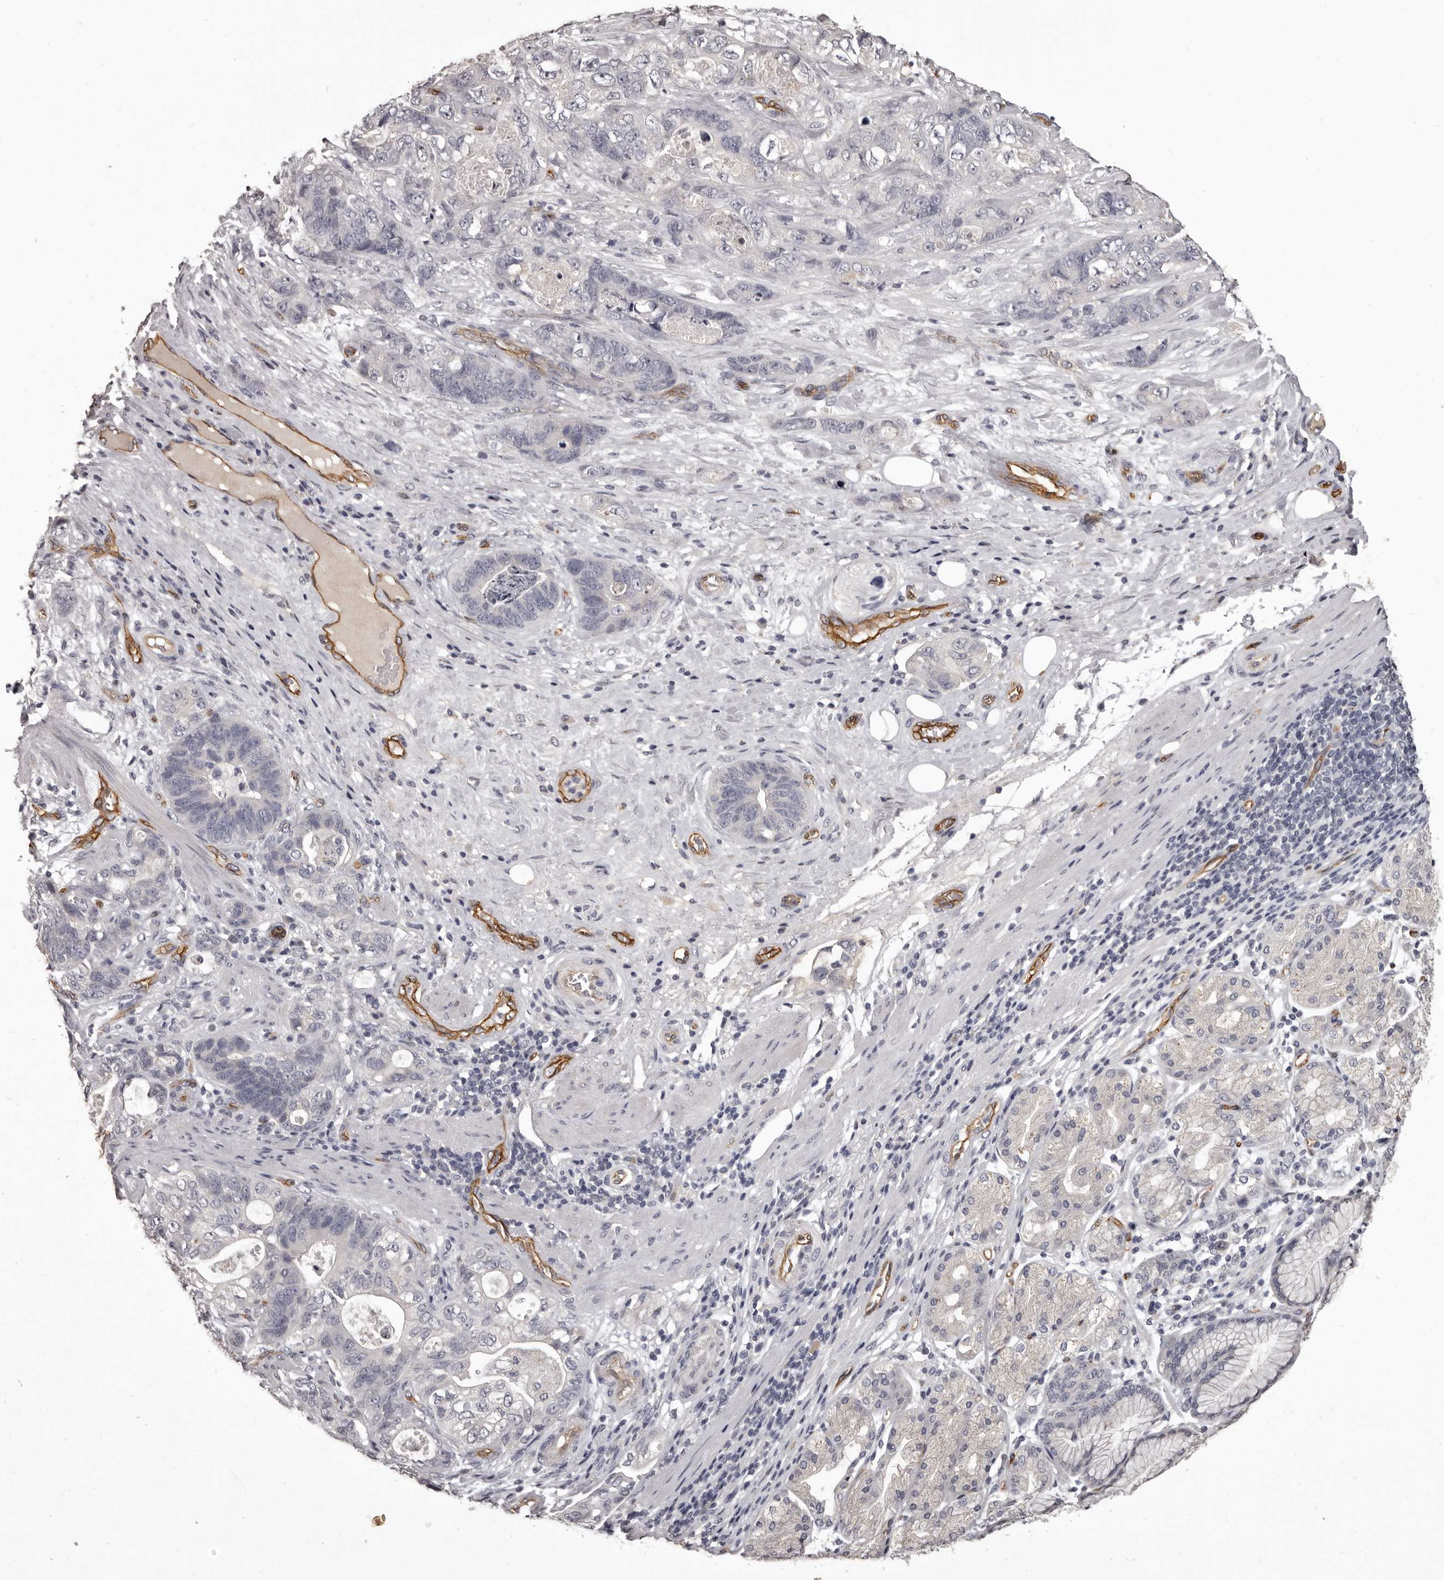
{"staining": {"intensity": "negative", "quantity": "none", "location": "none"}, "tissue": "stomach cancer", "cell_type": "Tumor cells", "image_type": "cancer", "snomed": [{"axis": "morphology", "description": "Normal tissue, NOS"}, {"axis": "morphology", "description": "Adenocarcinoma, NOS"}, {"axis": "topography", "description": "Stomach"}], "caption": "Tumor cells show no significant protein positivity in stomach cancer (adenocarcinoma).", "gene": "GPR78", "patient": {"sex": "female", "age": 89}}